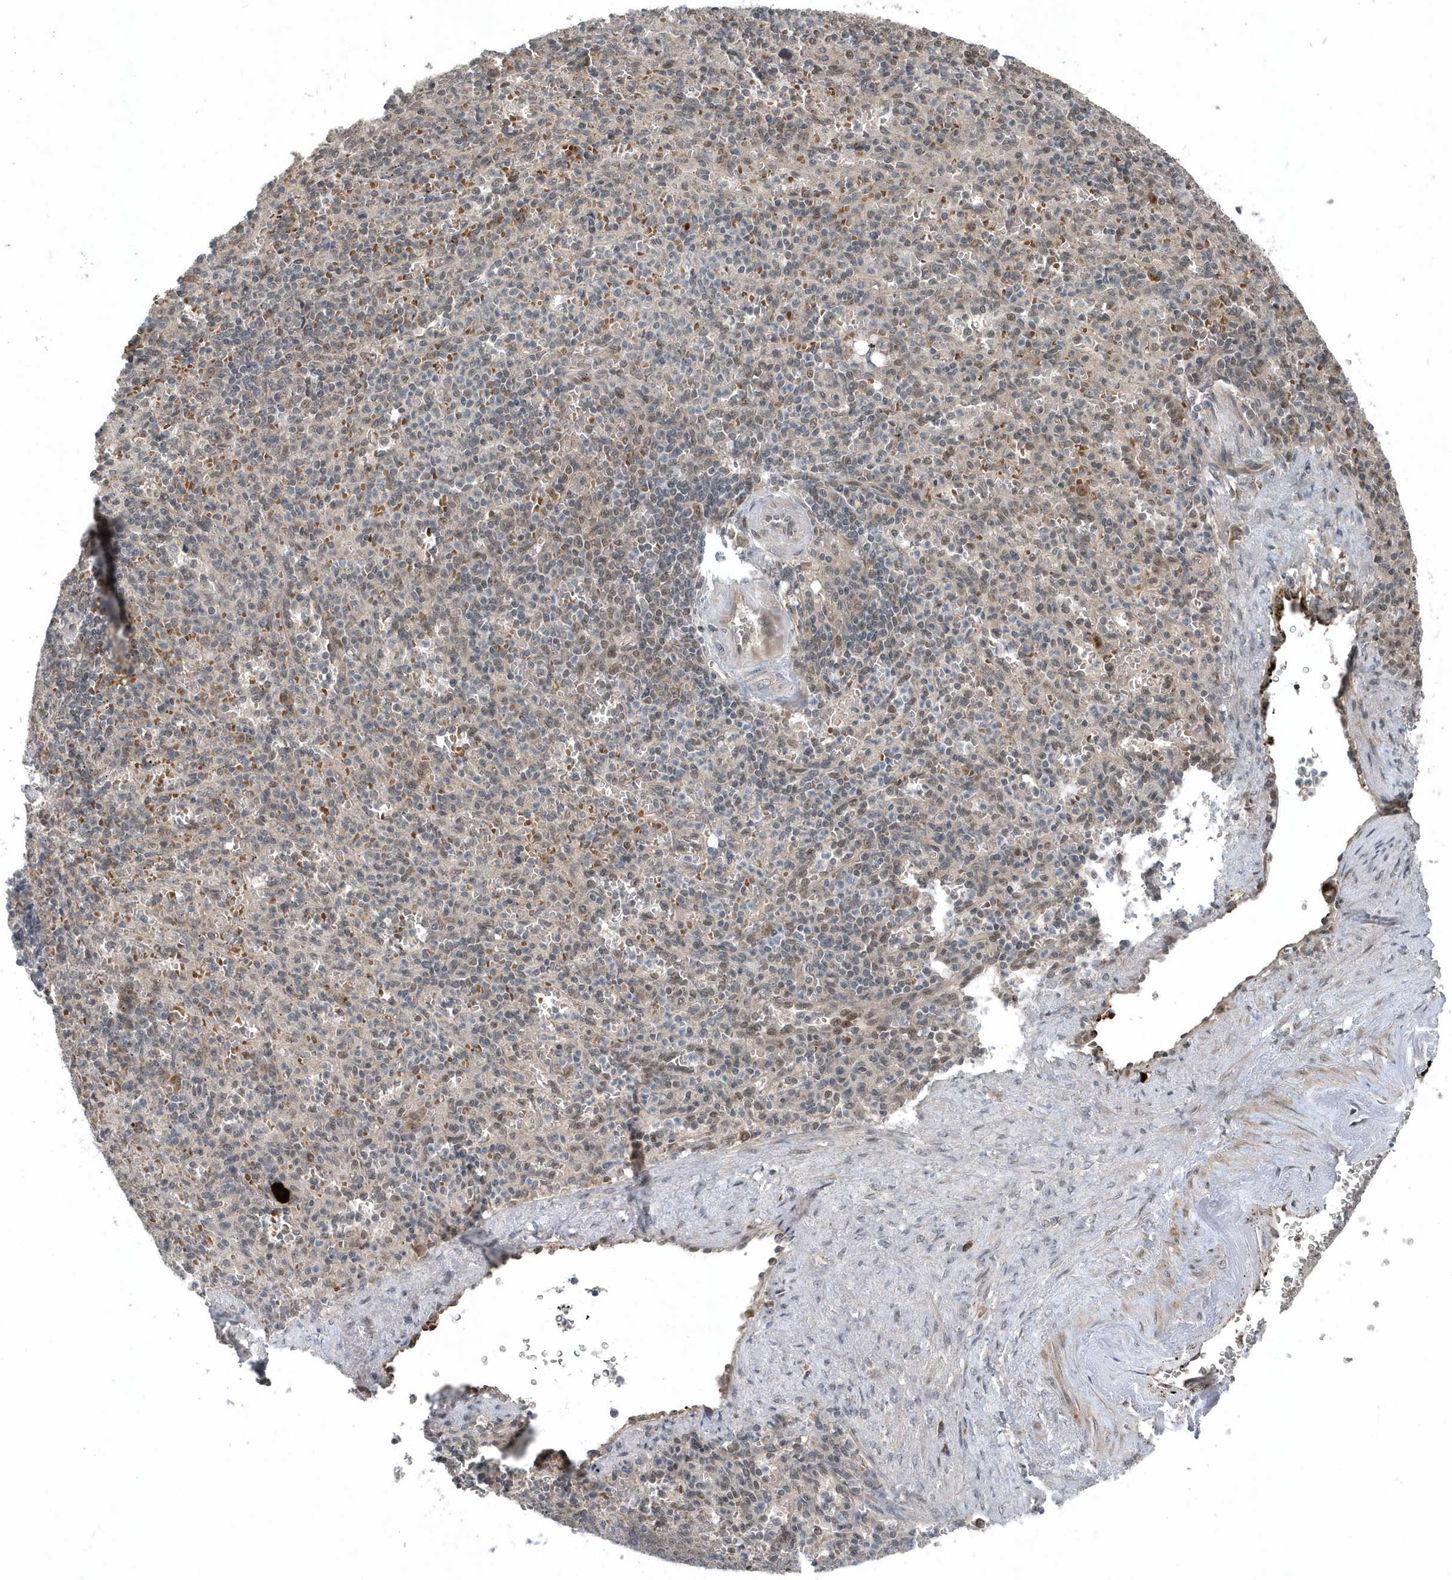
{"staining": {"intensity": "weak", "quantity": "<25%", "location": "nuclear"}, "tissue": "spleen", "cell_type": "Cells in red pulp", "image_type": "normal", "snomed": [{"axis": "morphology", "description": "Normal tissue, NOS"}, {"axis": "topography", "description": "Spleen"}], "caption": "IHC micrograph of benign spleen: spleen stained with DAB exhibits no significant protein expression in cells in red pulp.", "gene": "QTRT2", "patient": {"sex": "female", "age": 74}}